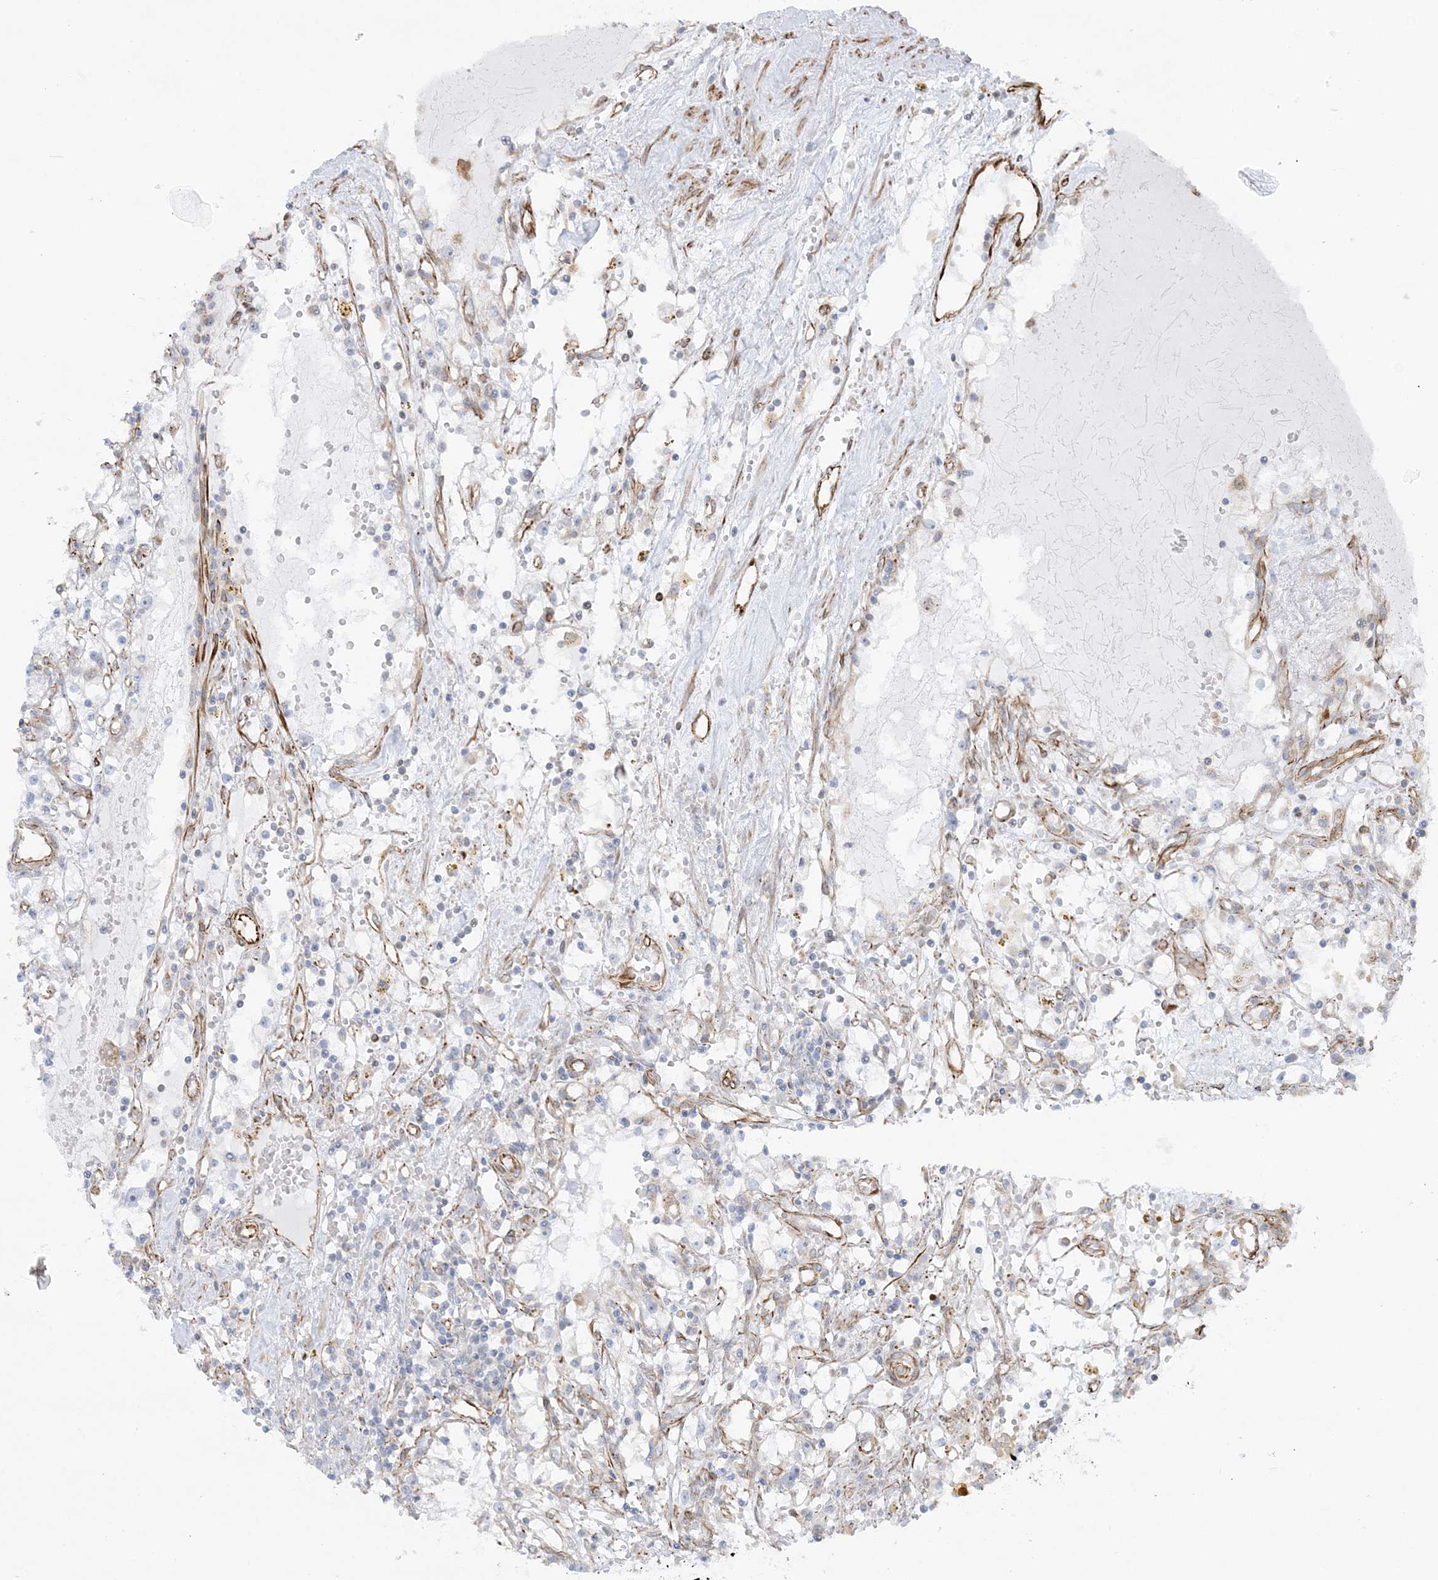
{"staining": {"intensity": "negative", "quantity": "none", "location": "none"}, "tissue": "renal cancer", "cell_type": "Tumor cells", "image_type": "cancer", "snomed": [{"axis": "morphology", "description": "Adenocarcinoma, NOS"}, {"axis": "topography", "description": "Kidney"}], "caption": "The immunohistochemistry (IHC) photomicrograph has no significant expression in tumor cells of renal adenocarcinoma tissue. The staining is performed using DAB brown chromogen with nuclei counter-stained in using hematoxylin.", "gene": "SCLT1", "patient": {"sex": "male", "age": 56}}